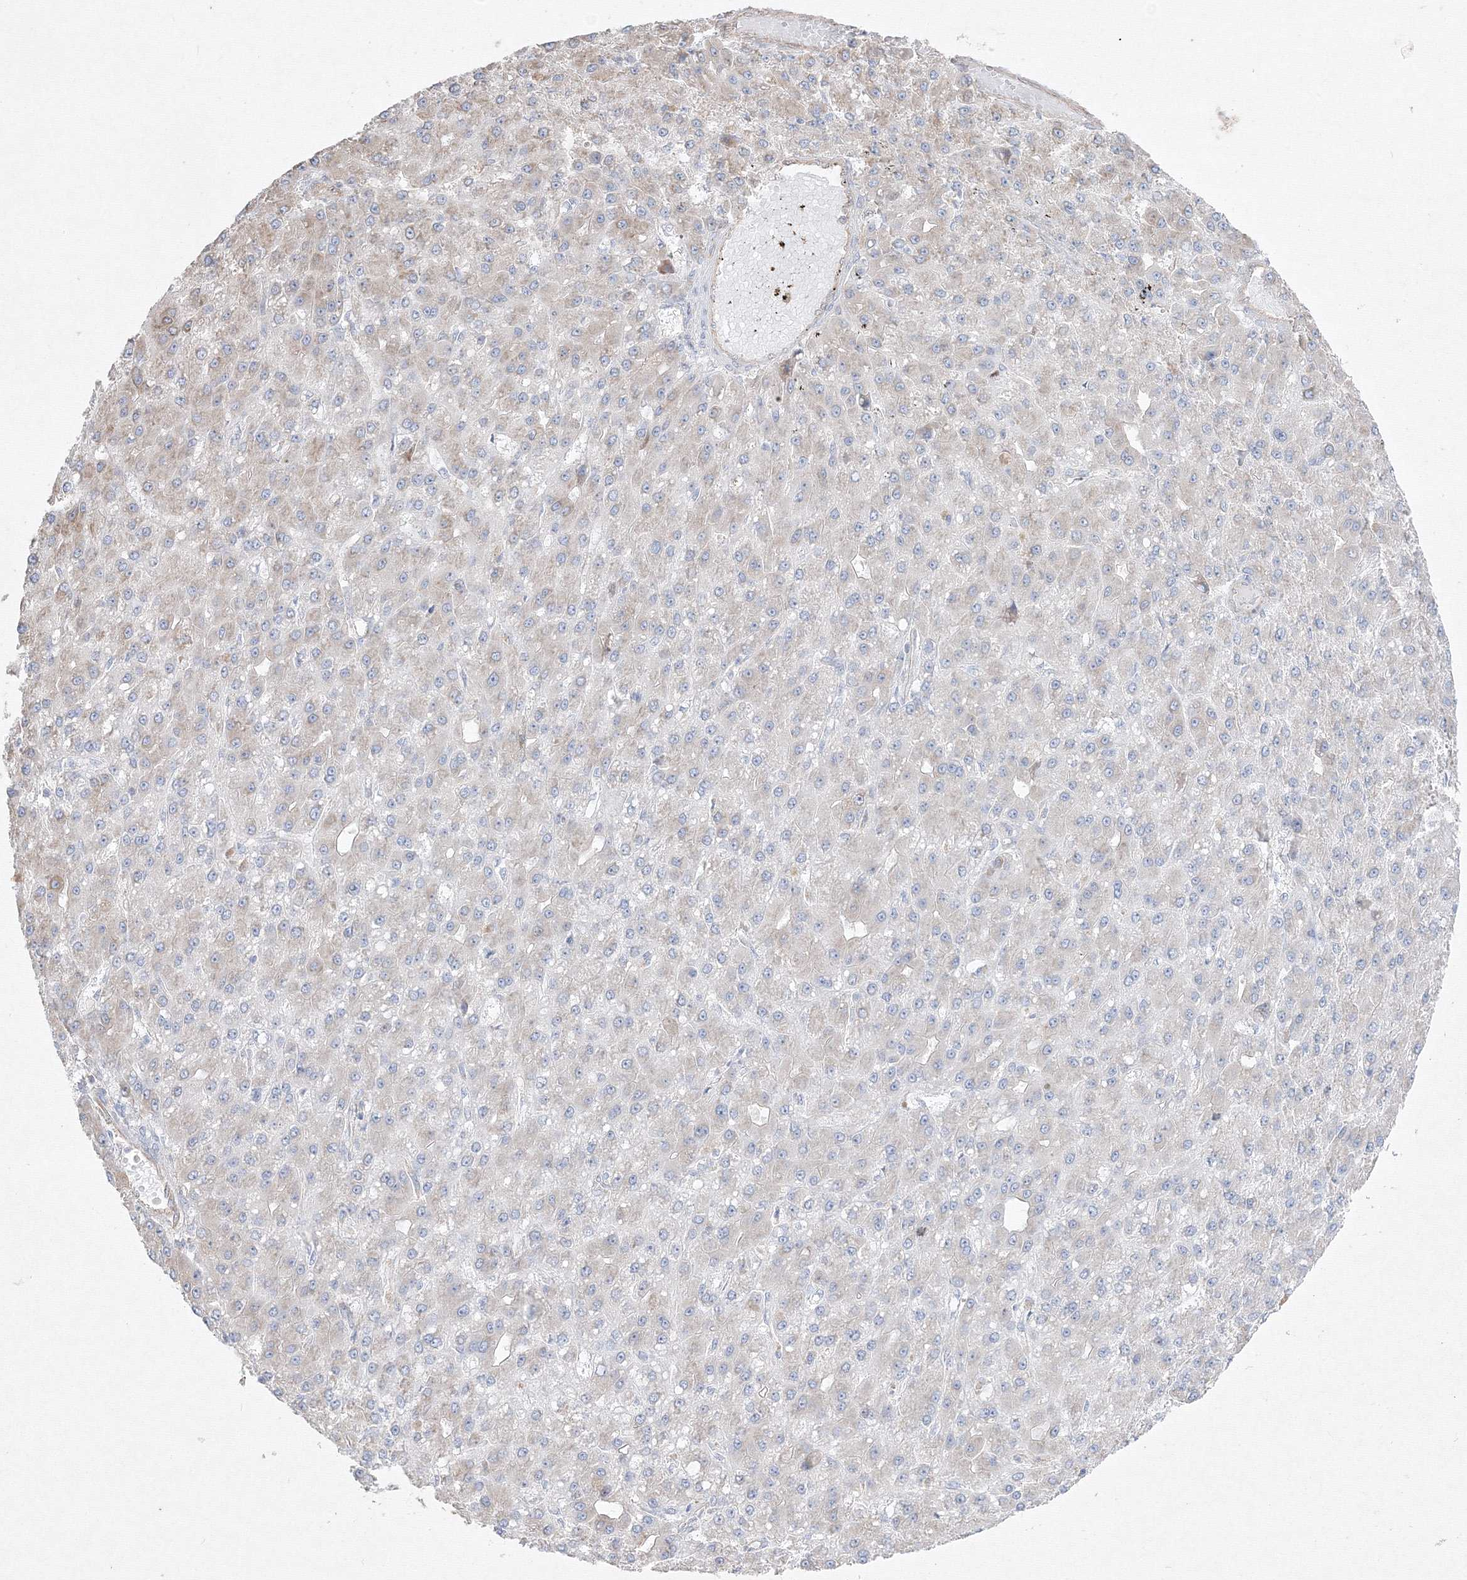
{"staining": {"intensity": "weak", "quantity": "<25%", "location": "cytoplasmic/membranous"}, "tissue": "liver cancer", "cell_type": "Tumor cells", "image_type": "cancer", "snomed": [{"axis": "morphology", "description": "Carcinoma, Hepatocellular, NOS"}, {"axis": "topography", "description": "Liver"}], "caption": "A micrograph of human hepatocellular carcinoma (liver) is negative for staining in tumor cells.", "gene": "FBXL8", "patient": {"sex": "male", "age": 67}}